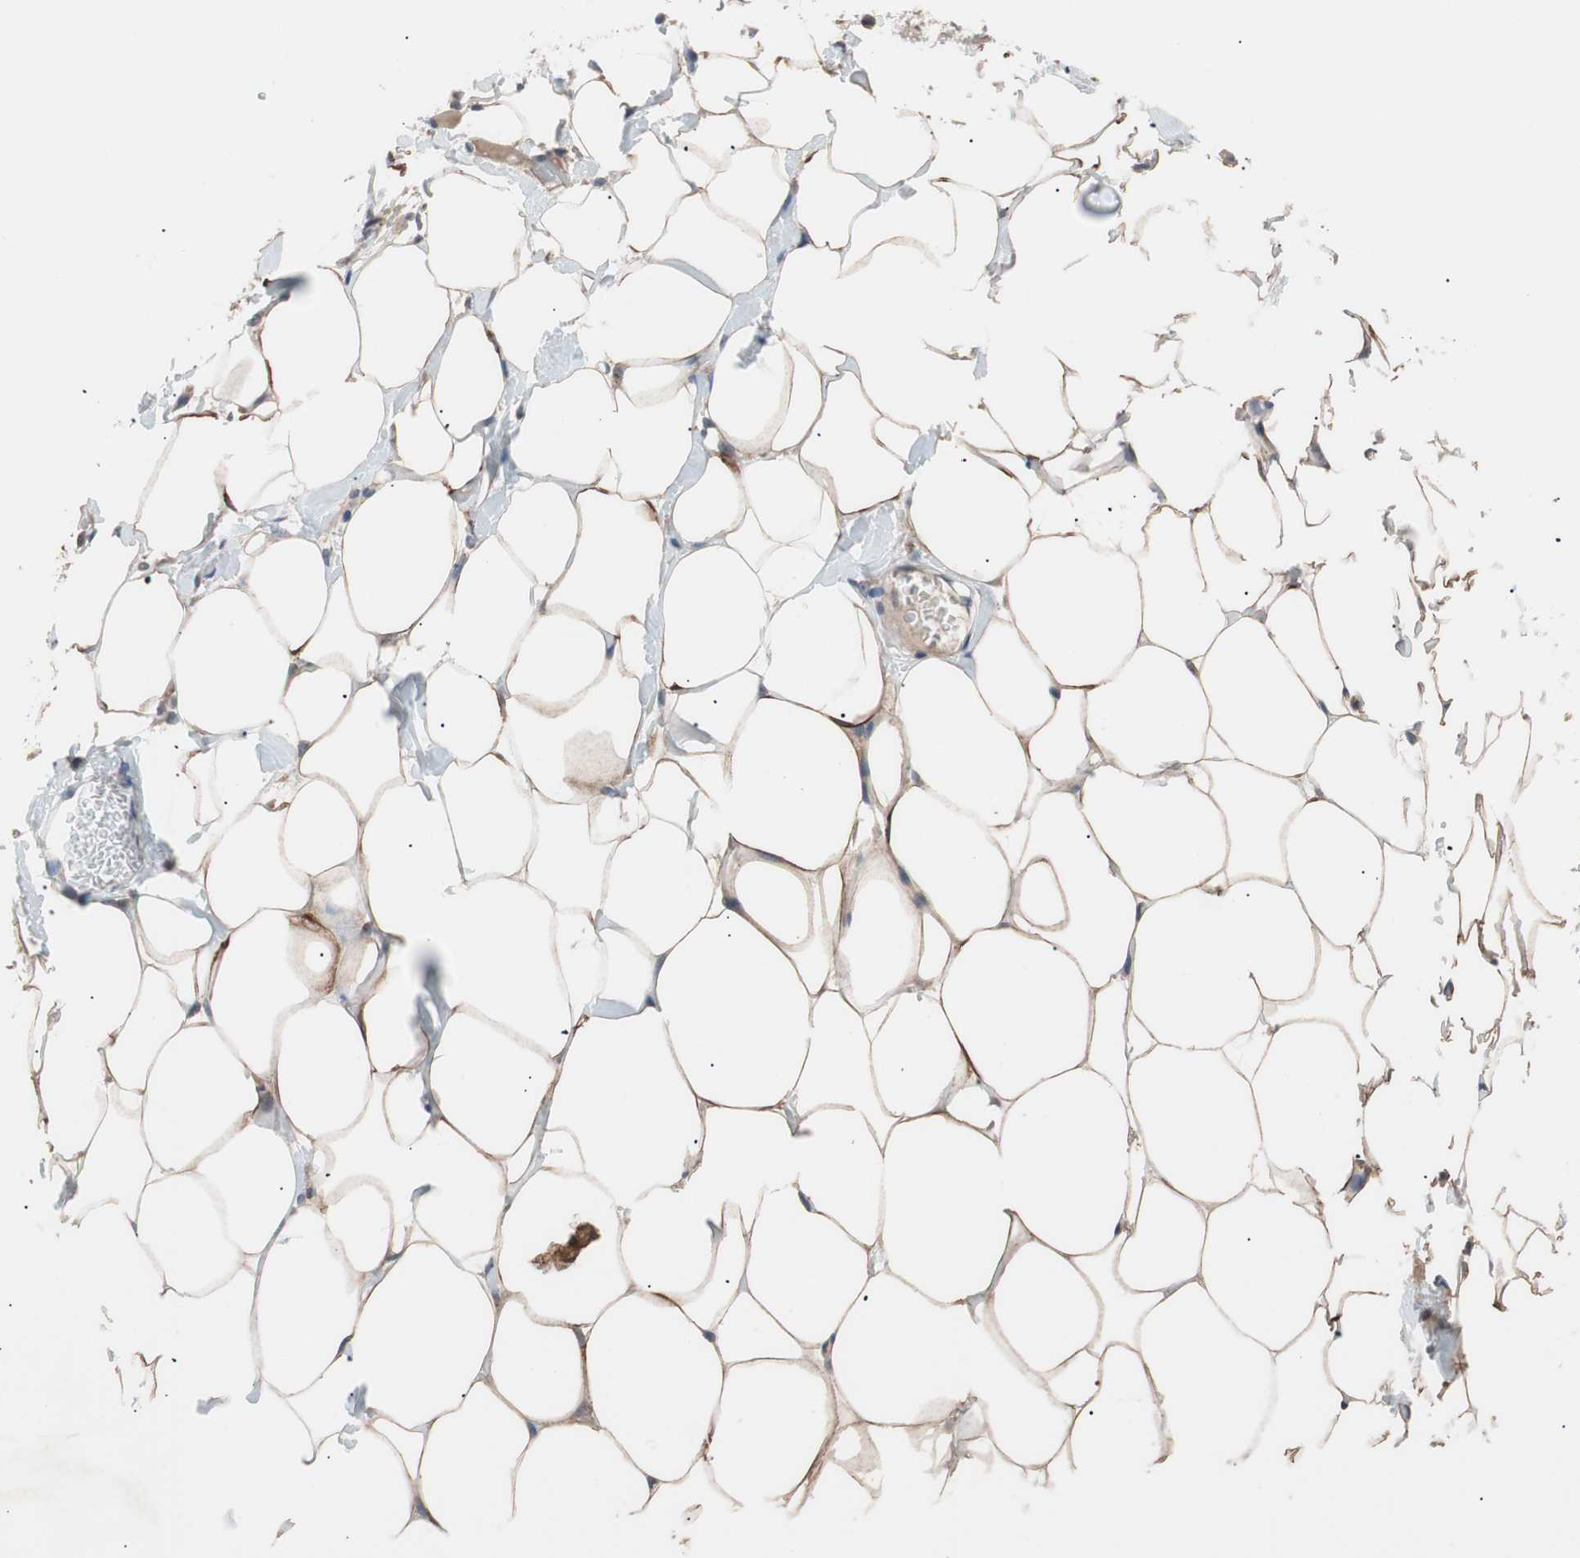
{"staining": {"intensity": "moderate", "quantity": ">75%", "location": "cytoplasmic/membranous"}, "tissue": "adipose tissue", "cell_type": "Adipocytes", "image_type": "normal", "snomed": [{"axis": "morphology", "description": "Normal tissue, NOS"}, {"axis": "topography", "description": "Breast"}, {"axis": "topography", "description": "Adipose tissue"}], "caption": "Adipose tissue was stained to show a protein in brown. There is medium levels of moderate cytoplasmic/membranous expression in about >75% of adipocytes. Immunohistochemistry (ihc) stains the protein of interest in brown and the nuclei are stained blue.", "gene": "LITAF", "patient": {"sex": "female", "age": 25}}